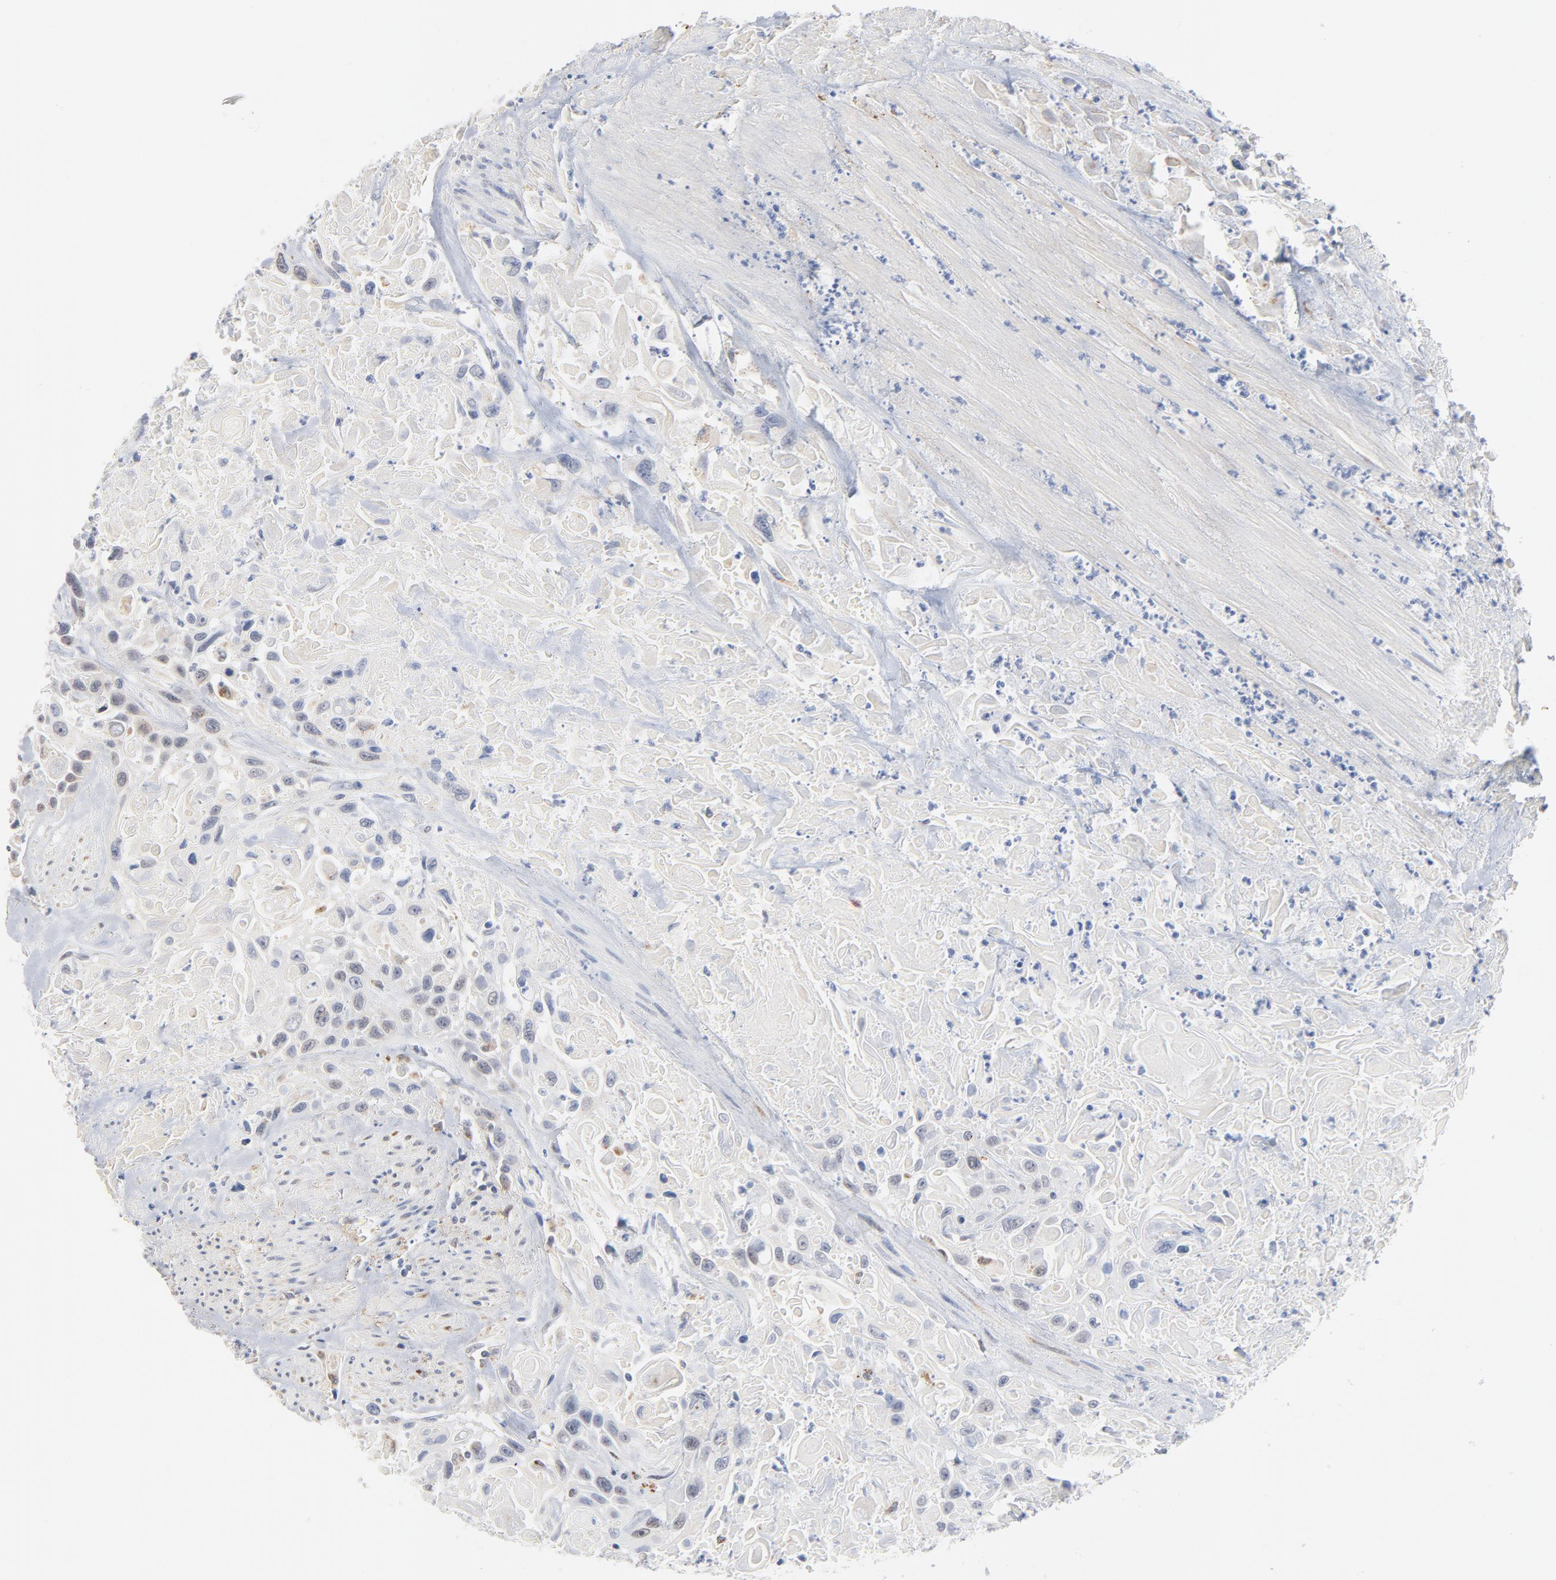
{"staining": {"intensity": "negative", "quantity": "none", "location": "none"}, "tissue": "urothelial cancer", "cell_type": "Tumor cells", "image_type": "cancer", "snomed": [{"axis": "morphology", "description": "Urothelial carcinoma, High grade"}, {"axis": "topography", "description": "Urinary bladder"}], "caption": "Immunohistochemistry photomicrograph of neoplastic tissue: human urothelial cancer stained with DAB demonstrates no significant protein staining in tumor cells.", "gene": "LTBP2", "patient": {"sex": "female", "age": 84}}